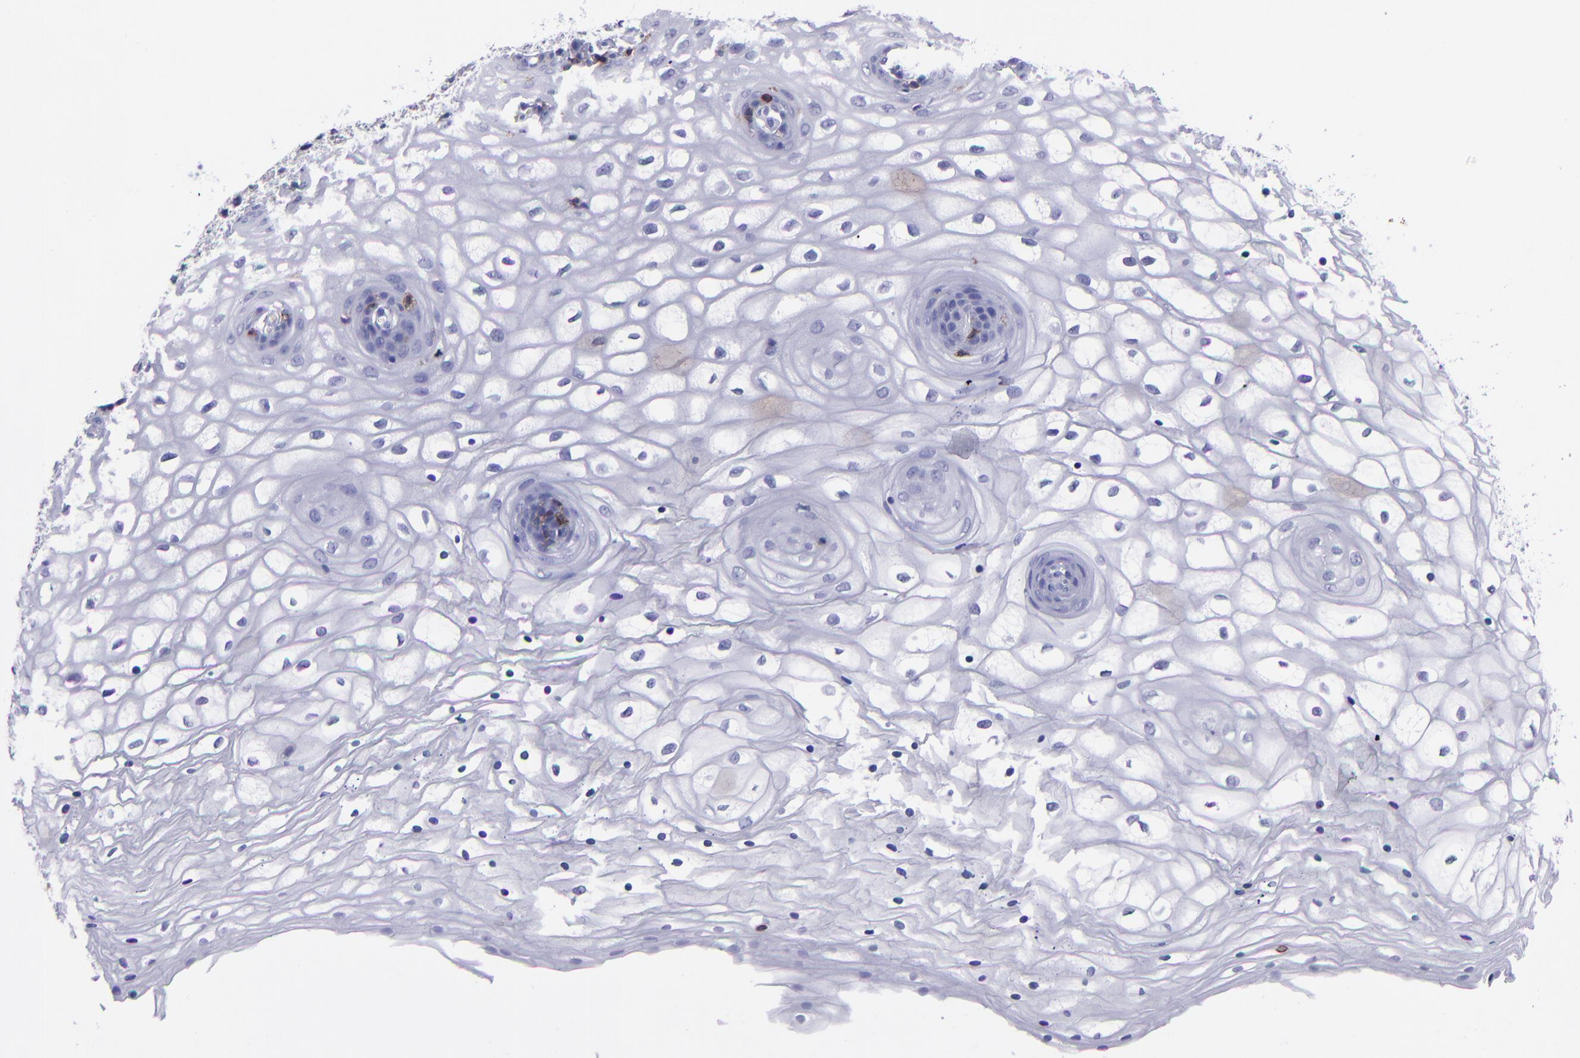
{"staining": {"intensity": "negative", "quantity": "none", "location": "none"}, "tissue": "vagina", "cell_type": "Squamous epithelial cells", "image_type": "normal", "snomed": [{"axis": "morphology", "description": "Normal tissue, NOS"}, {"axis": "topography", "description": "Vagina"}], "caption": "The image exhibits no staining of squamous epithelial cells in unremarkable vagina.", "gene": "CD6", "patient": {"sex": "female", "age": 34}}